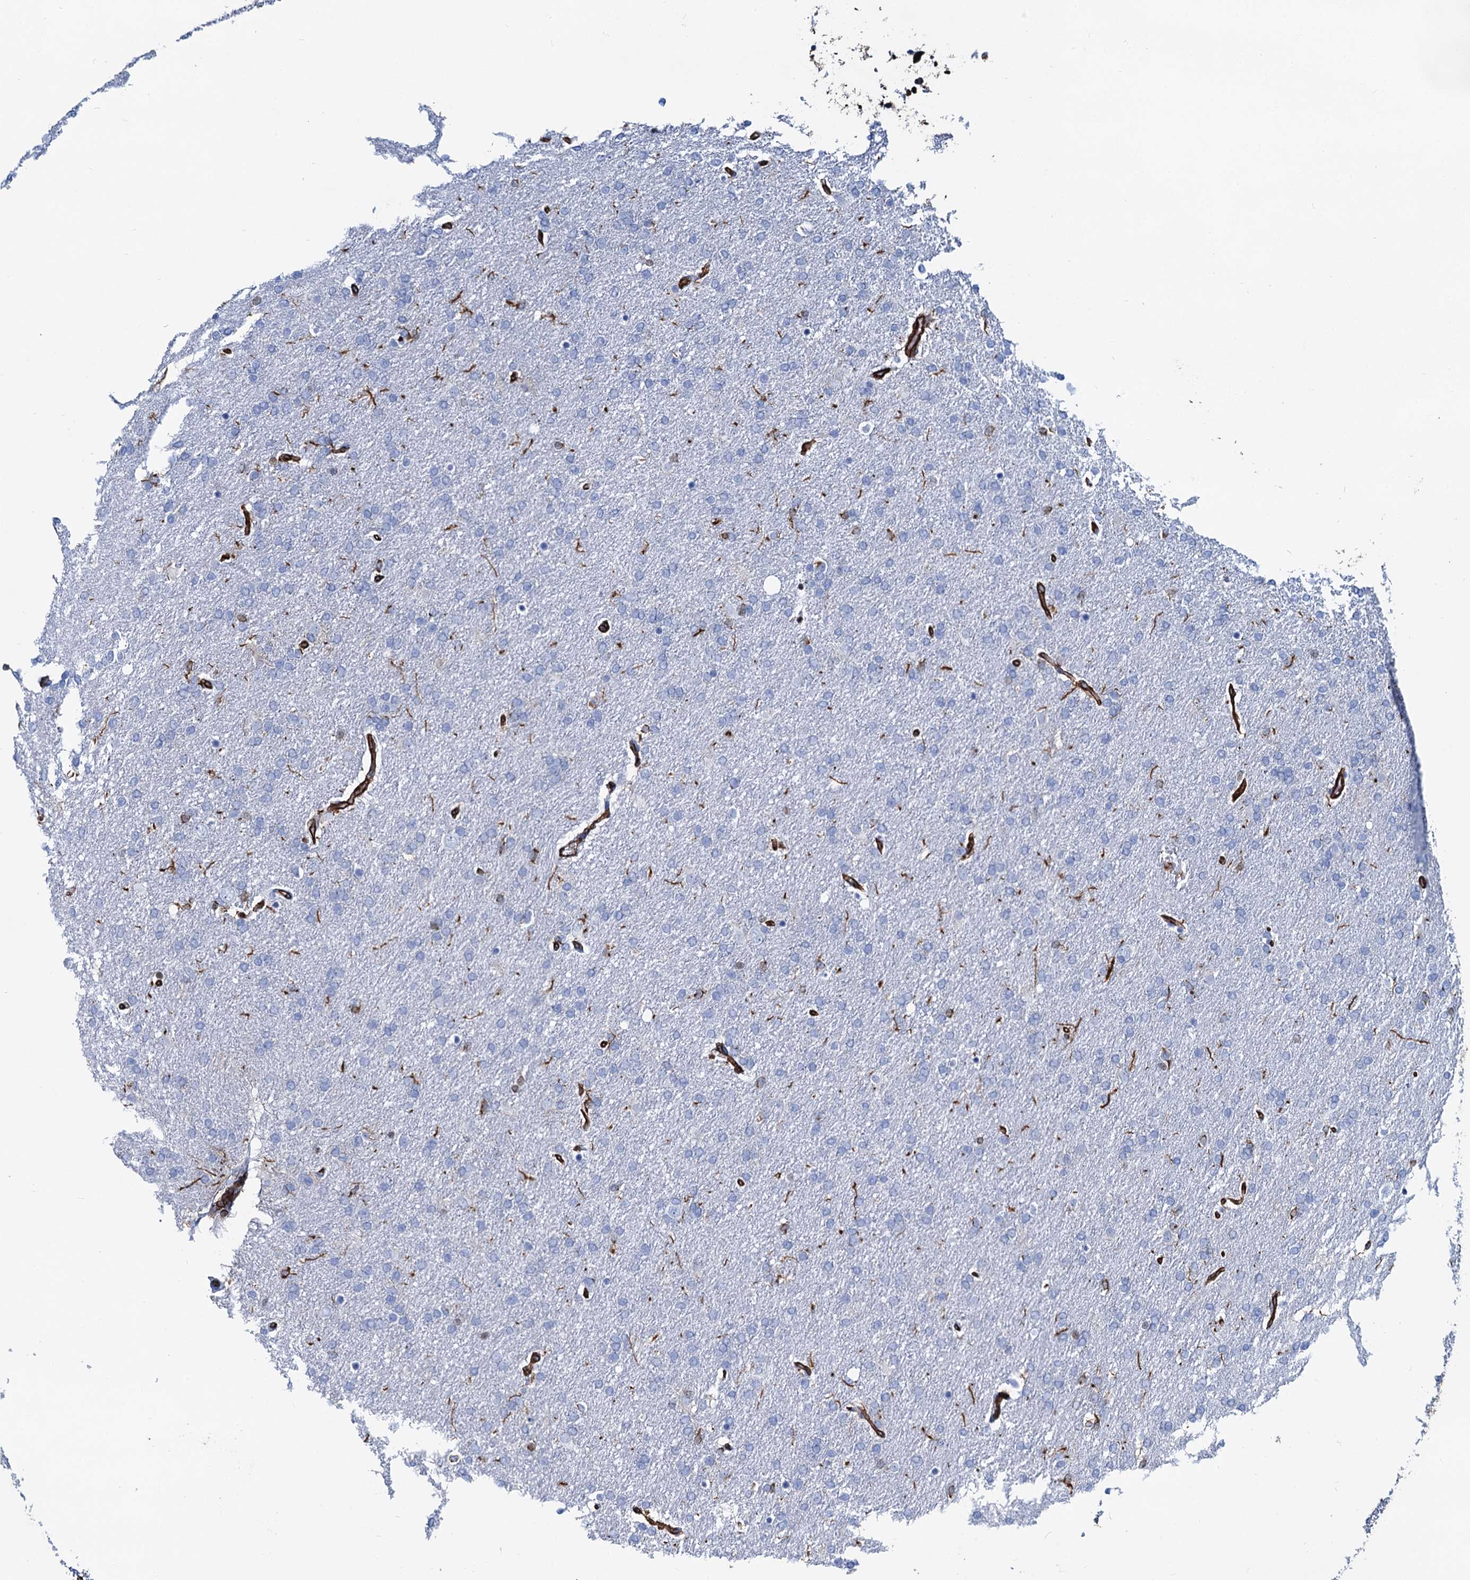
{"staining": {"intensity": "negative", "quantity": "none", "location": "none"}, "tissue": "glioma", "cell_type": "Tumor cells", "image_type": "cancer", "snomed": [{"axis": "morphology", "description": "Glioma, malignant, High grade"}, {"axis": "topography", "description": "Brain"}], "caption": "Tumor cells are negative for brown protein staining in malignant glioma (high-grade). Nuclei are stained in blue.", "gene": "PGM2", "patient": {"sex": "male", "age": 72}}